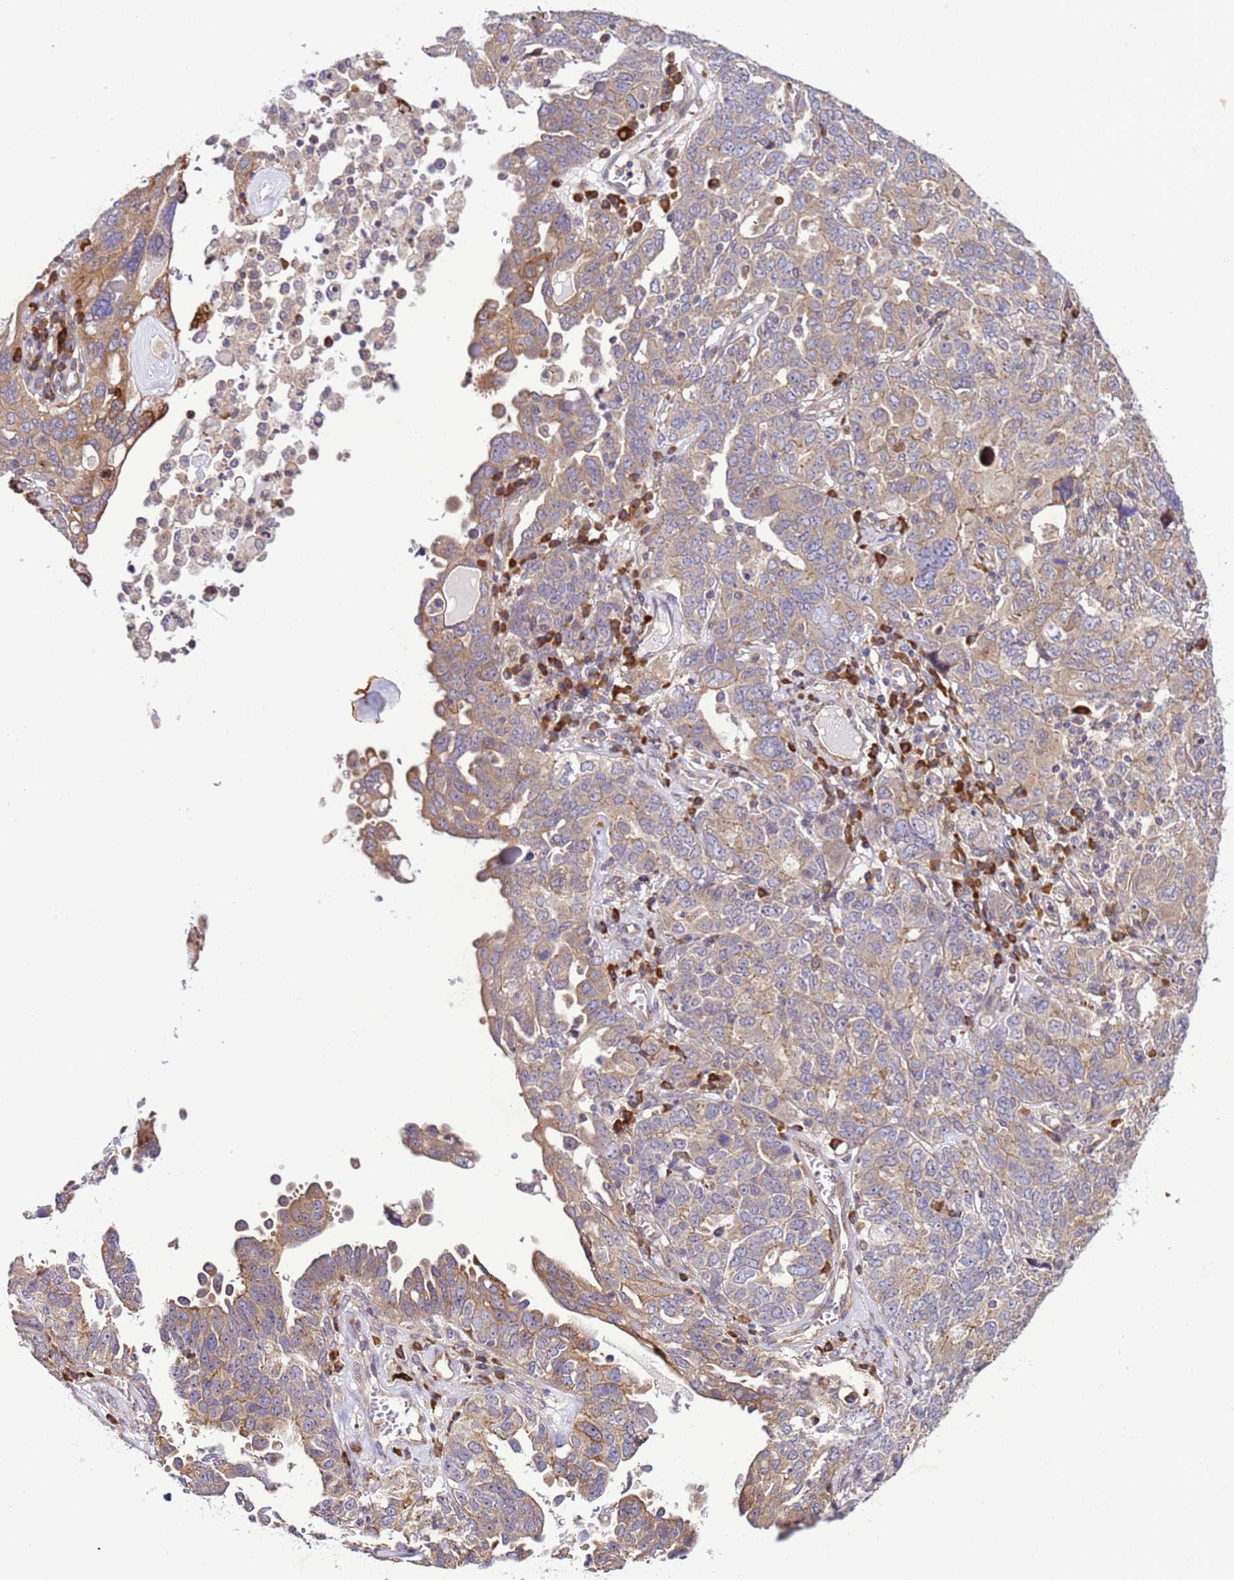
{"staining": {"intensity": "moderate", "quantity": "25%-75%", "location": "cytoplasmic/membranous"}, "tissue": "ovarian cancer", "cell_type": "Tumor cells", "image_type": "cancer", "snomed": [{"axis": "morphology", "description": "Carcinoma, endometroid"}, {"axis": "topography", "description": "Ovary"}], "caption": "Moderate cytoplasmic/membranous expression for a protein is identified in about 25%-75% of tumor cells of ovarian endometroid carcinoma using immunohistochemistry (IHC).", "gene": "GEN1", "patient": {"sex": "female", "age": 62}}